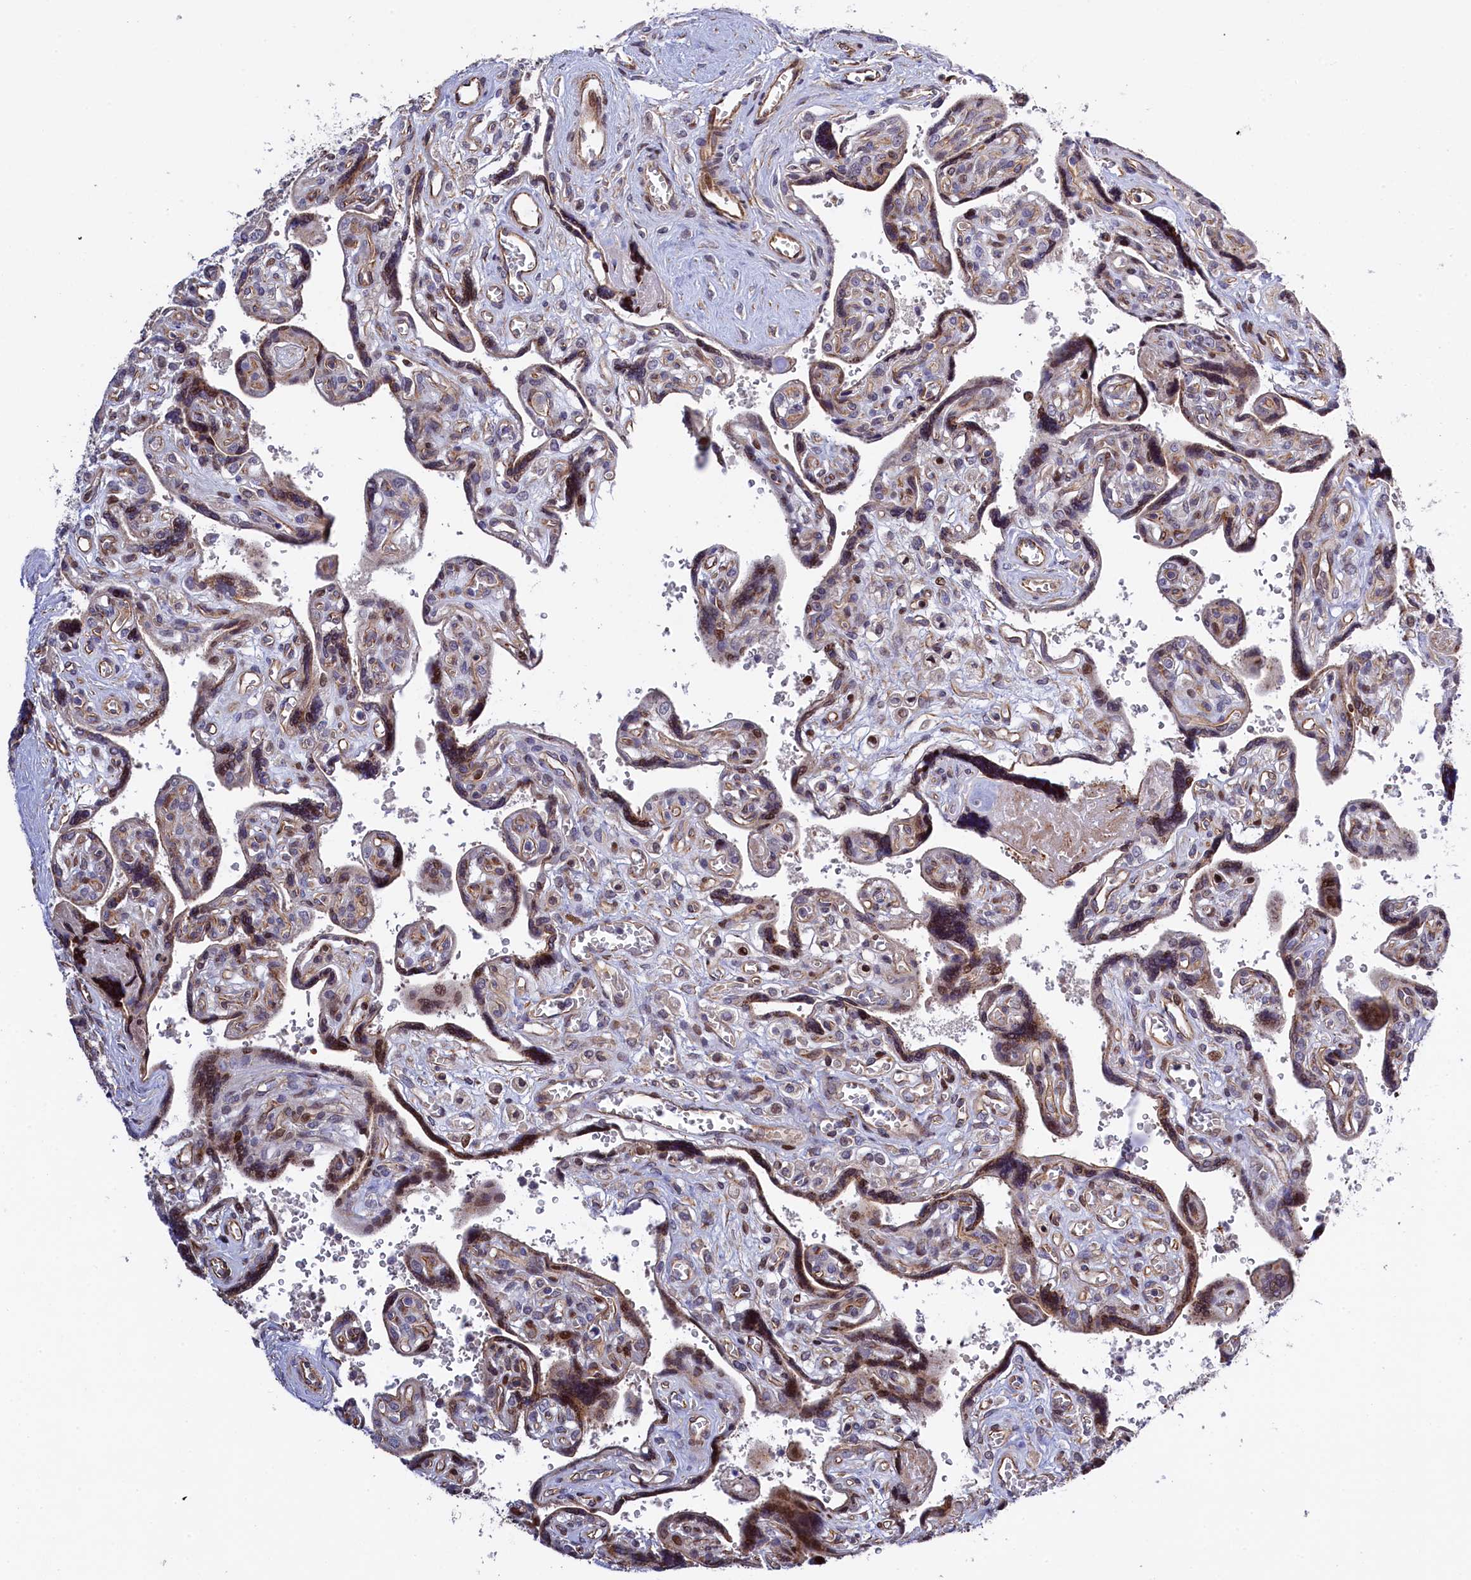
{"staining": {"intensity": "moderate", "quantity": "25%-75%", "location": "nuclear"}, "tissue": "placenta", "cell_type": "Trophoblastic cells", "image_type": "normal", "snomed": [{"axis": "morphology", "description": "Normal tissue, NOS"}, {"axis": "topography", "description": "Placenta"}], "caption": "Immunohistochemical staining of benign placenta exhibits 25%-75% levels of moderate nuclear protein positivity in approximately 25%-75% of trophoblastic cells. The protein of interest is stained brown, and the nuclei are stained in blue (DAB (3,3'-diaminobenzidine) IHC with brightfield microscopy, high magnification).", "gene": "TGDS", "patient": {"sex": "female", "age": 39}}